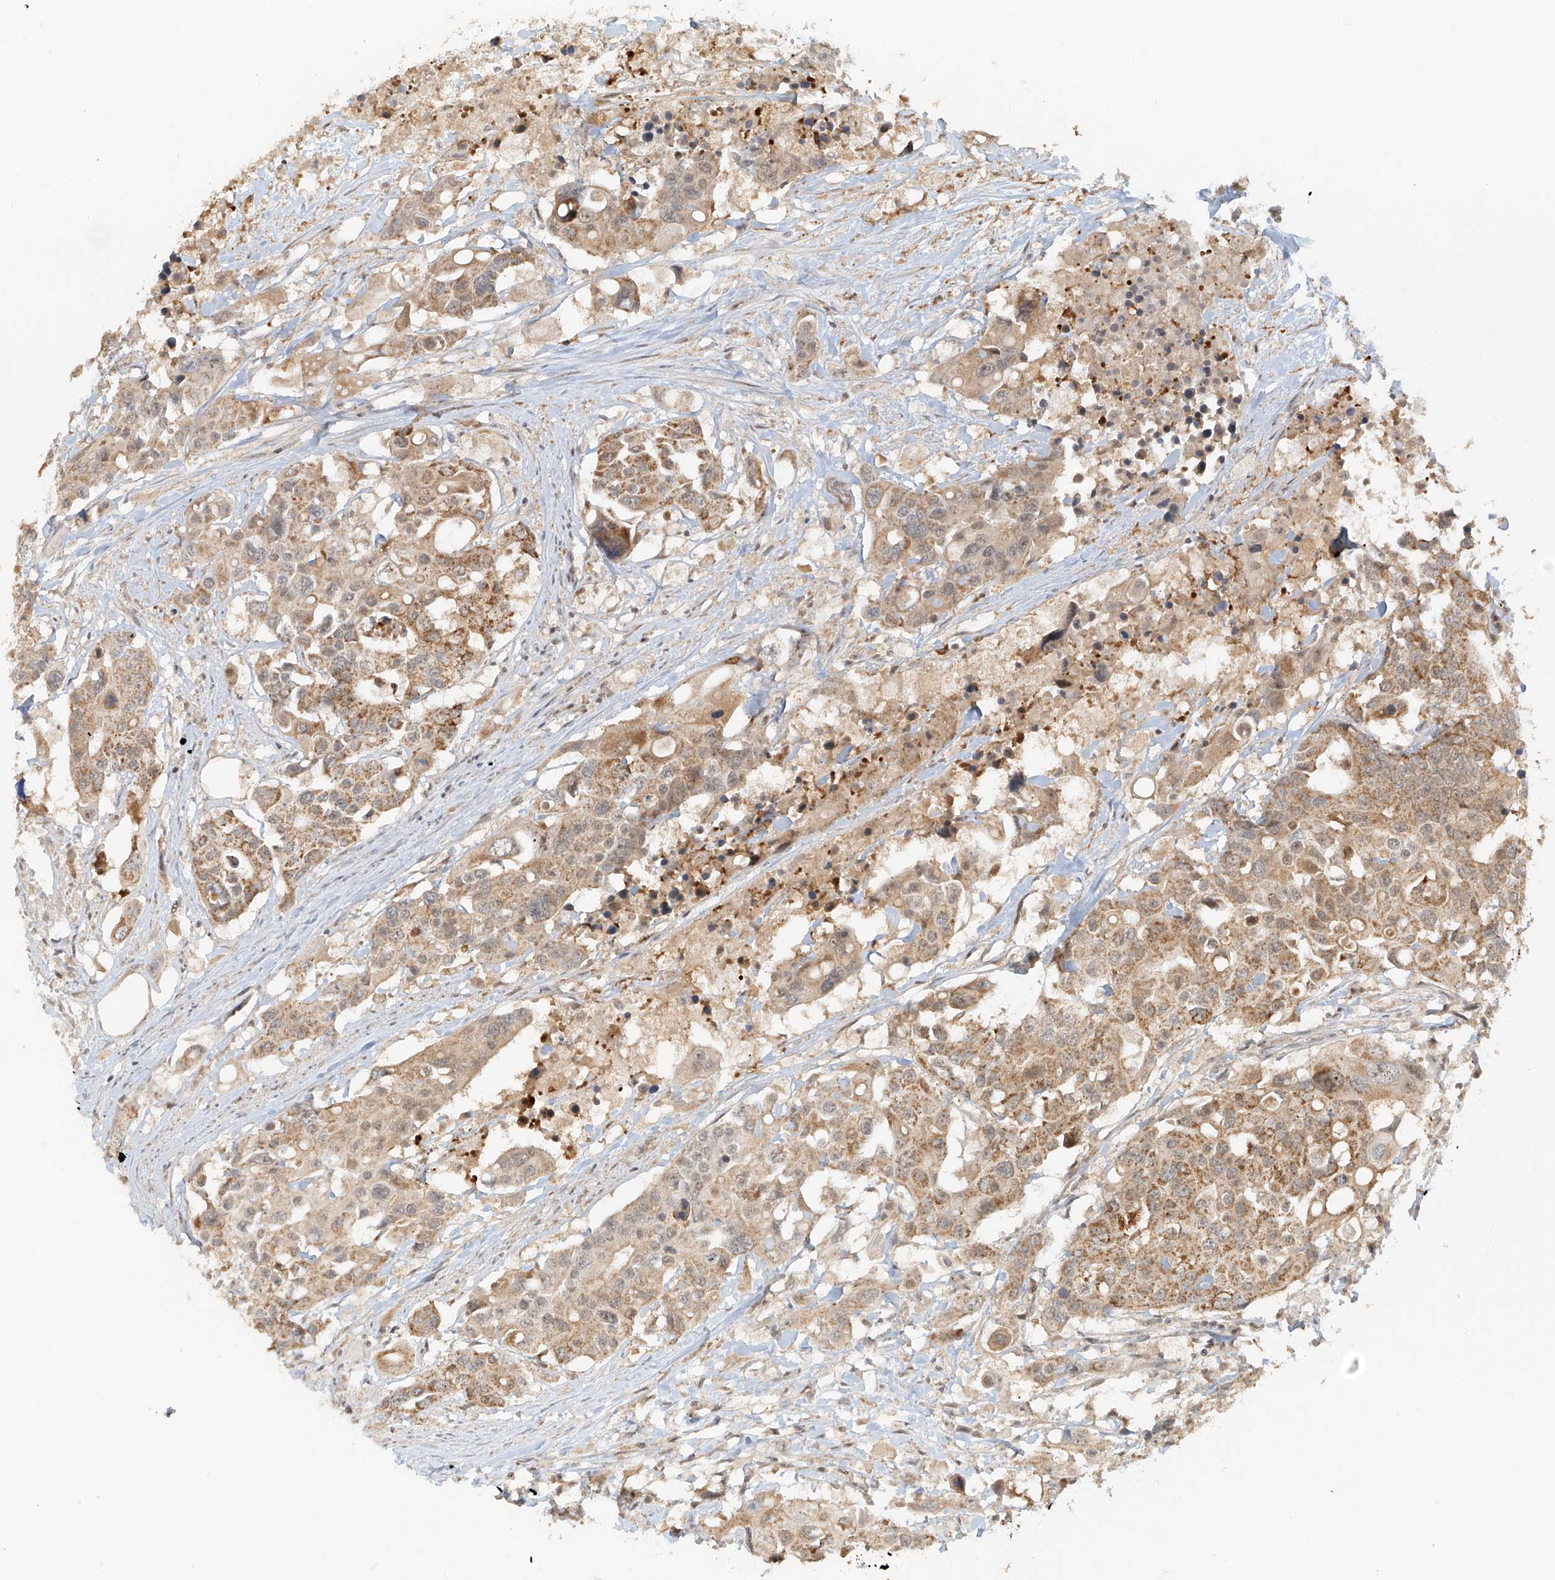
{"staining": {"intensity": "moderate", "quantity": ">75%", "location": "cytoplasmic/membranous"}, "tissue": "colorectal cancer", "cell_type": "Tumor cells", "image_type": "cancer", "snomed": [{"axis": "morphology", "description": "Adenocarcinoma, NOS"}, {"axis": "topography", "description": "Colon"}], "caption": "IHC image of colorectal cancer (adenocarcinoma) stained for a protein (brown), which shows medium levels of moderate cytoplasmic/membranous staining in approximately >75% of tumor cells.", "gene": "MIPEP", "patient": {"sex": "male", "age": 77}}